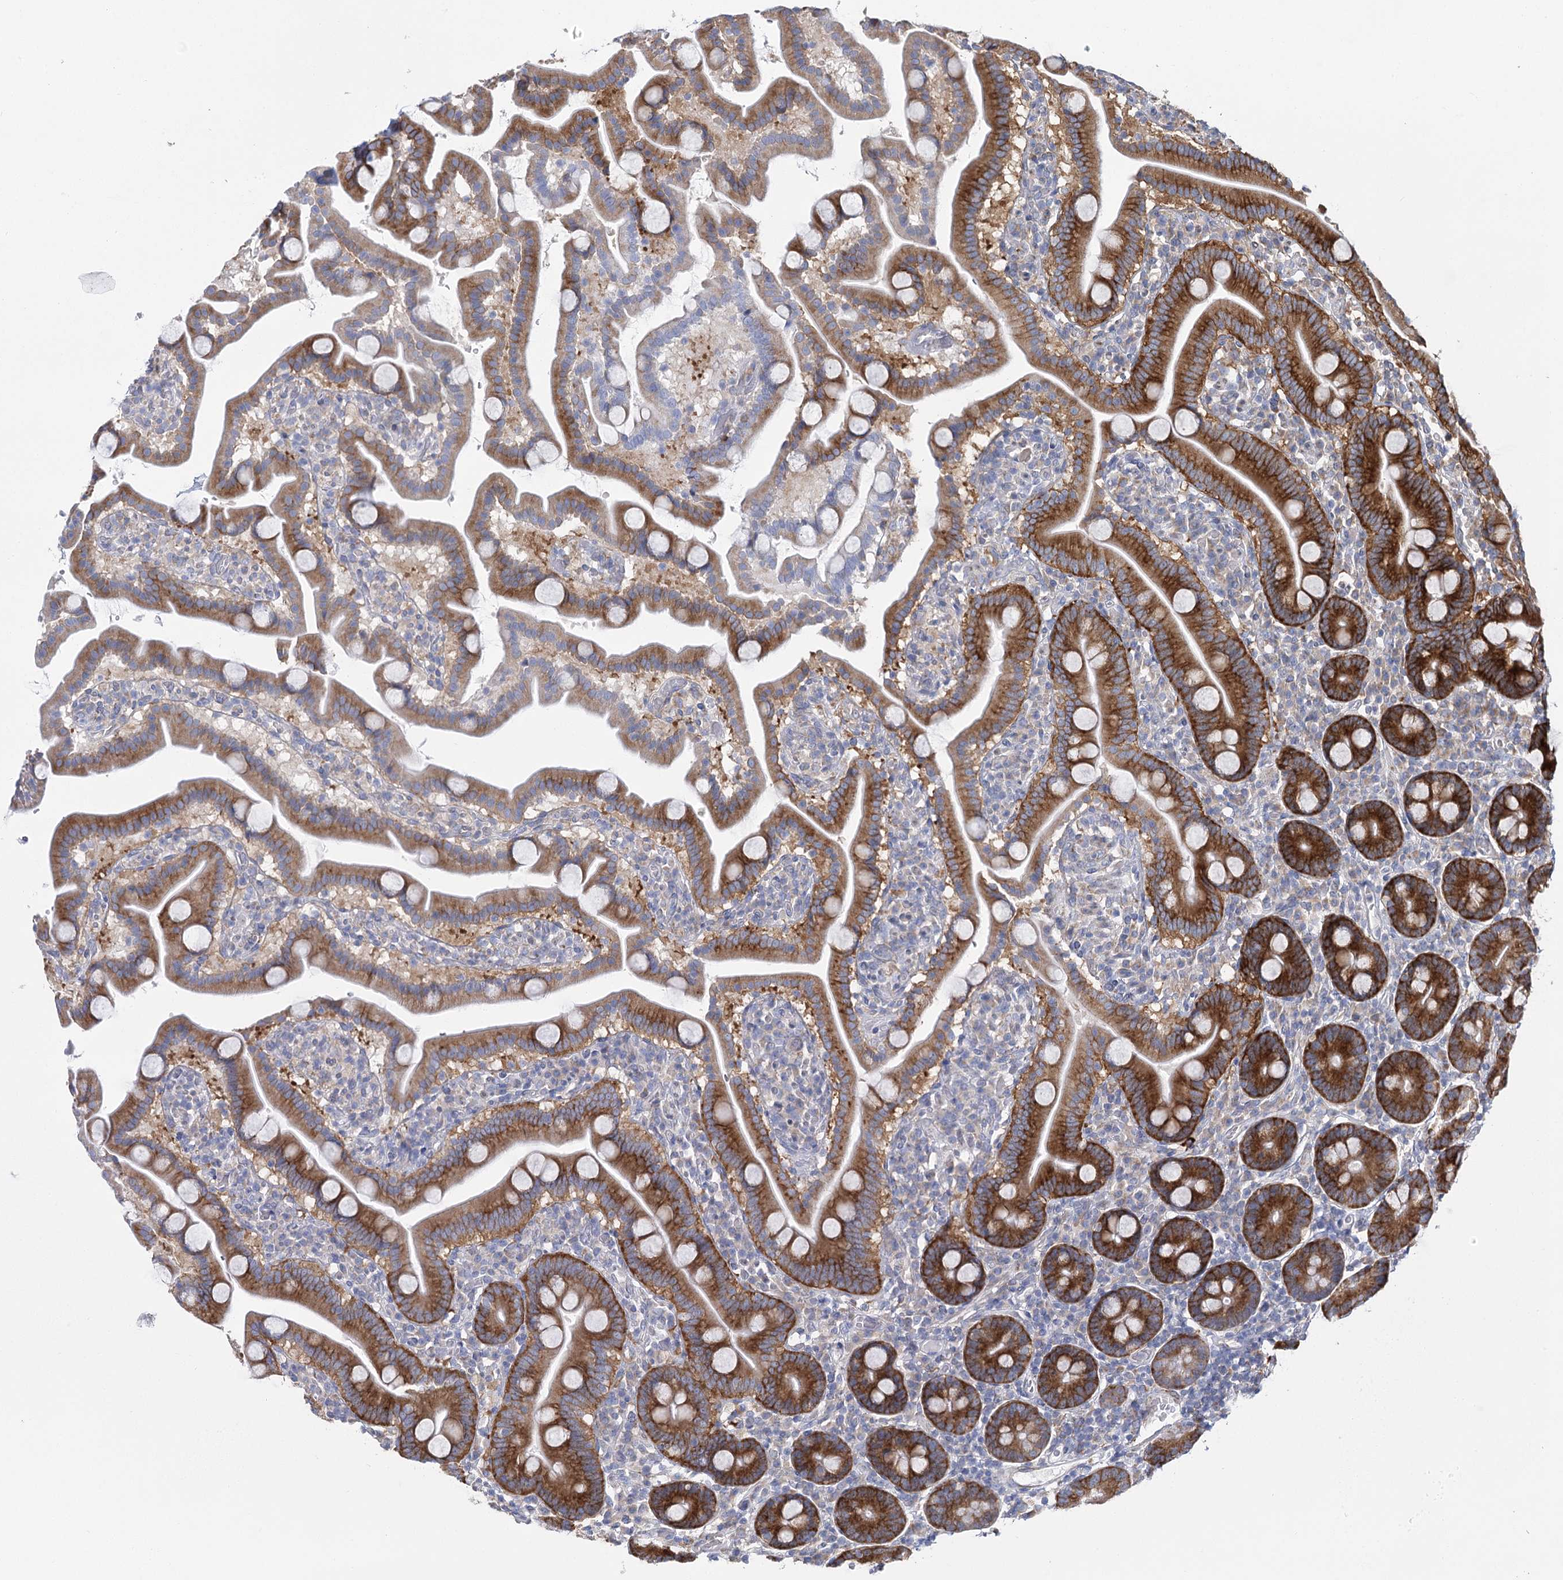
{"staining": {"intensity": "strong", "quantity": ">75%", "location": "cytoplasmic/membranous"}, "tissue": "duodenum", "cell_type": "Glandular cells", "image_type": "normal", "snomed": [{"axis": "morphology", "description": "Normal tissue, NOS"}, {"axis": "topography", "description": "Duodenum"}], "caption": "The photomicrograph displays immunohistochemical staining of benign duodenum. There is strong cytoplasmic/membranous staining is seen in approximately >75% of glandular cells.", "gene": "THUMPD3", "patient": {"sex": "male", "age": 55}}